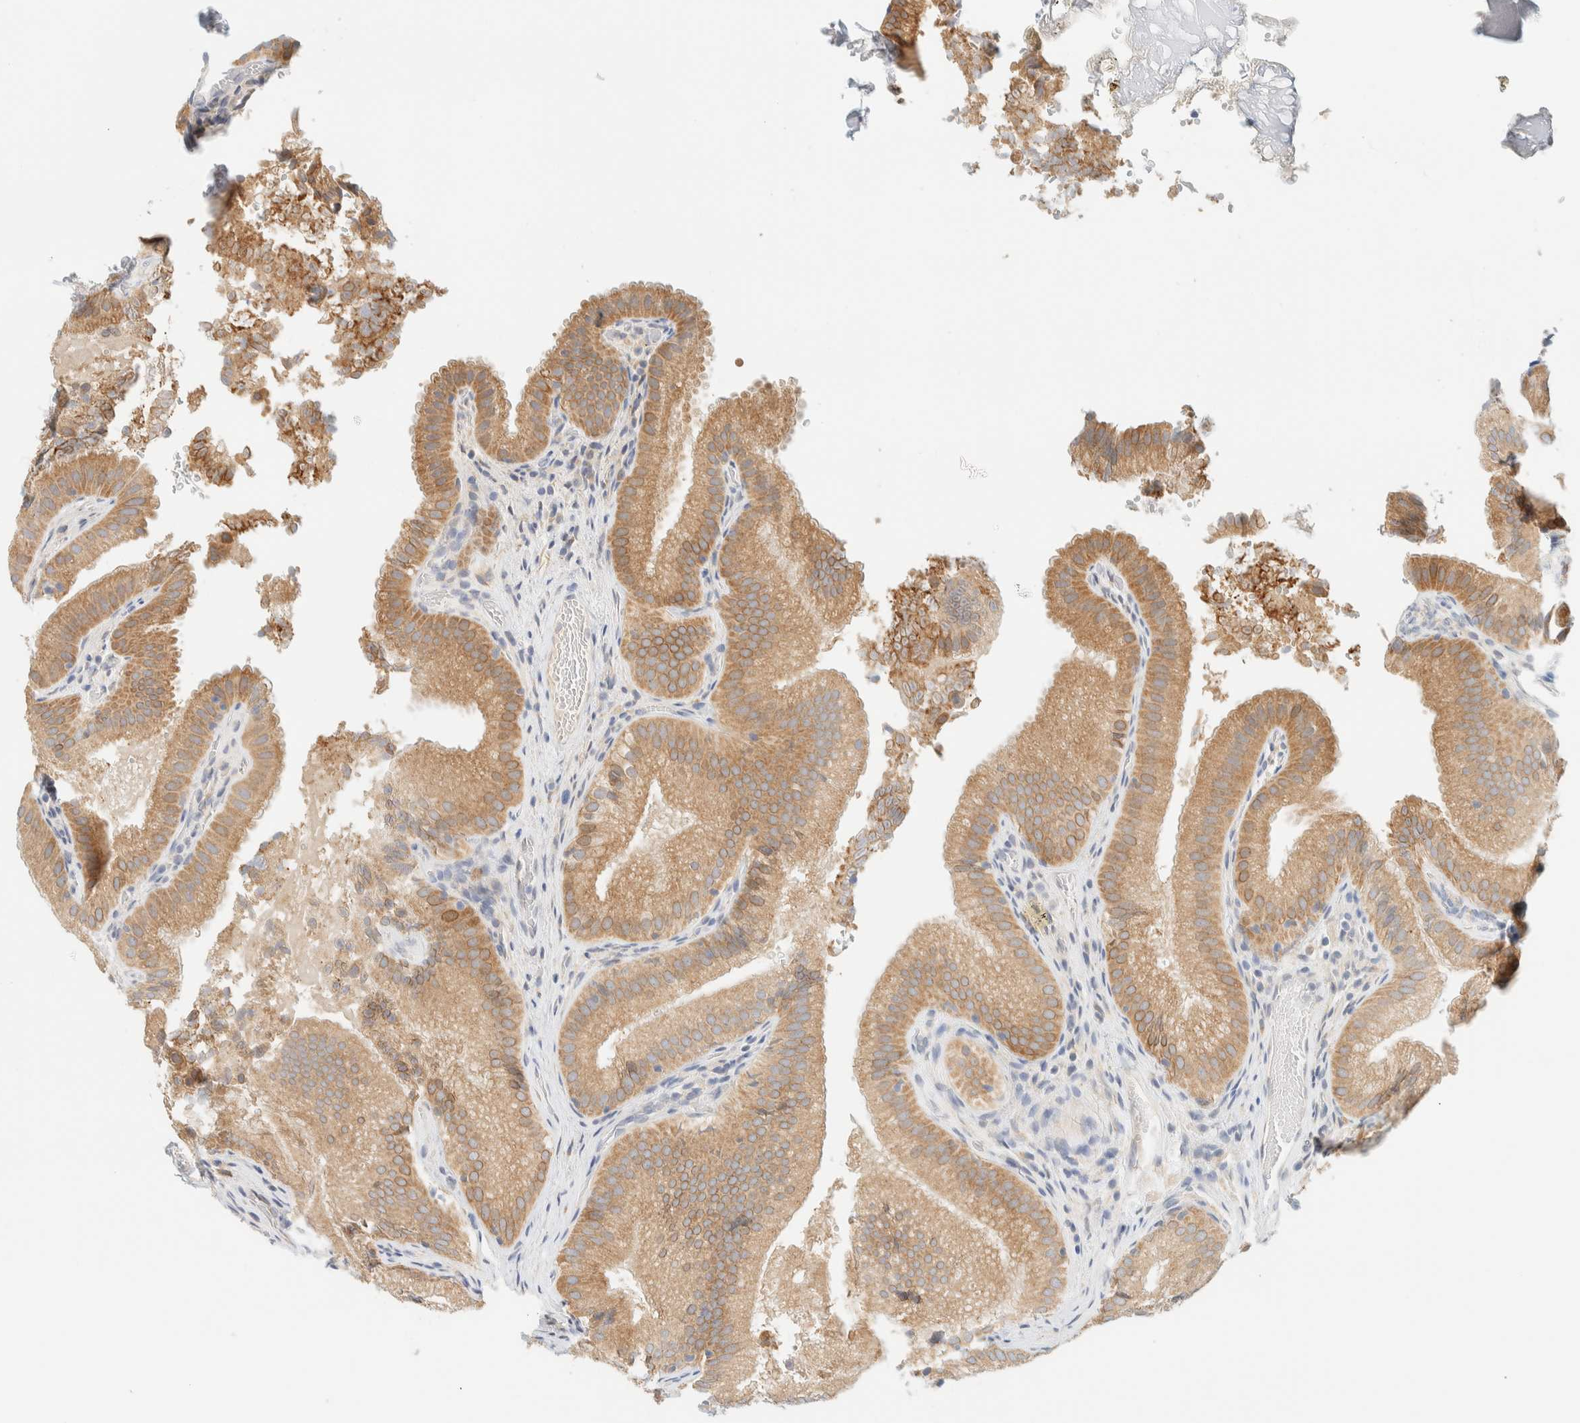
{"staining": {"intensity": "moderate", "quantity": ">75%", "location": "cytoplasmic/membranous"}, "tissue": "gallbladder", "cell_type": "Glandular cells", "image_type": "normal", "snomed": [{"axis": "morphology", "description": "Normal tissue, NOS"}, {"axis": "topography", "description": "Gallbladder"}], "caption": "An immunohistochemistry photomicrograph of benign tissue is shown. Protein staining in brown shows moderate cytoplasmic/membranous positivity in gallbladder within glandular cells. The staining is performed using DAB brown chromogen to label protein expression. The nuclei are counter-stained blue using hematoxylin.", "gene": "NT5C", "patient": {"sex": "female", "age": 30}}